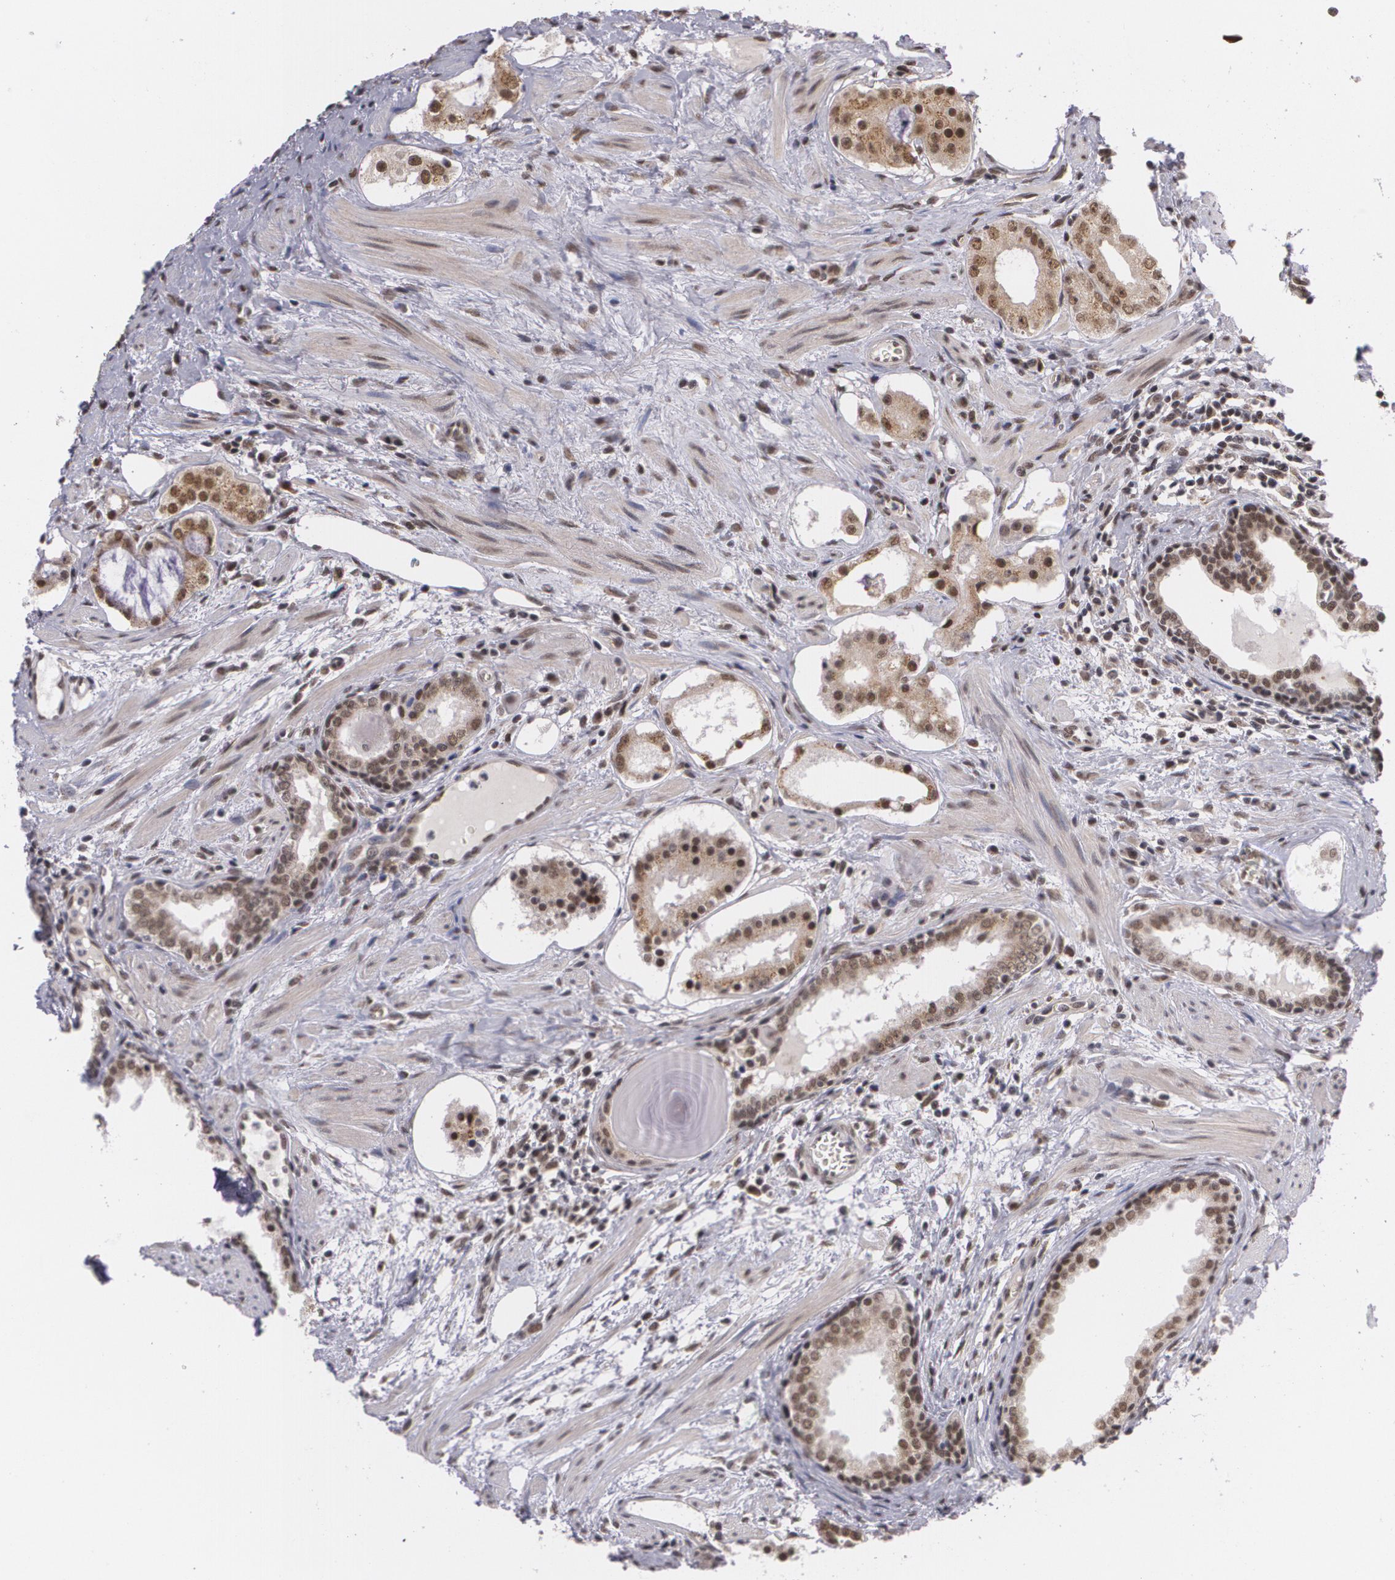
{"staining": {"intensity": "moderate", "quantity": "25%-75%", "location": "cytoplasmic/membranous,nuclear"}, "tissue": "prostate cancer", "cell_type": "Tumor cells", "image_type": "cancer", "snomed": [{"axis": "morphology", "description": "Adenocarcinoma, Medium grade"}, {"axis": "topography", "description": "Prostate"}], "caption": "Protein expression analysis of human medium-grade adenocarcinoma (prostate) reveals moderate cytoplasmic/membranous and nuclear positivity in about 25%-75% of tumor cells.", "gene": "ALX1", "patient": {"sex": "male", "age": 73}}